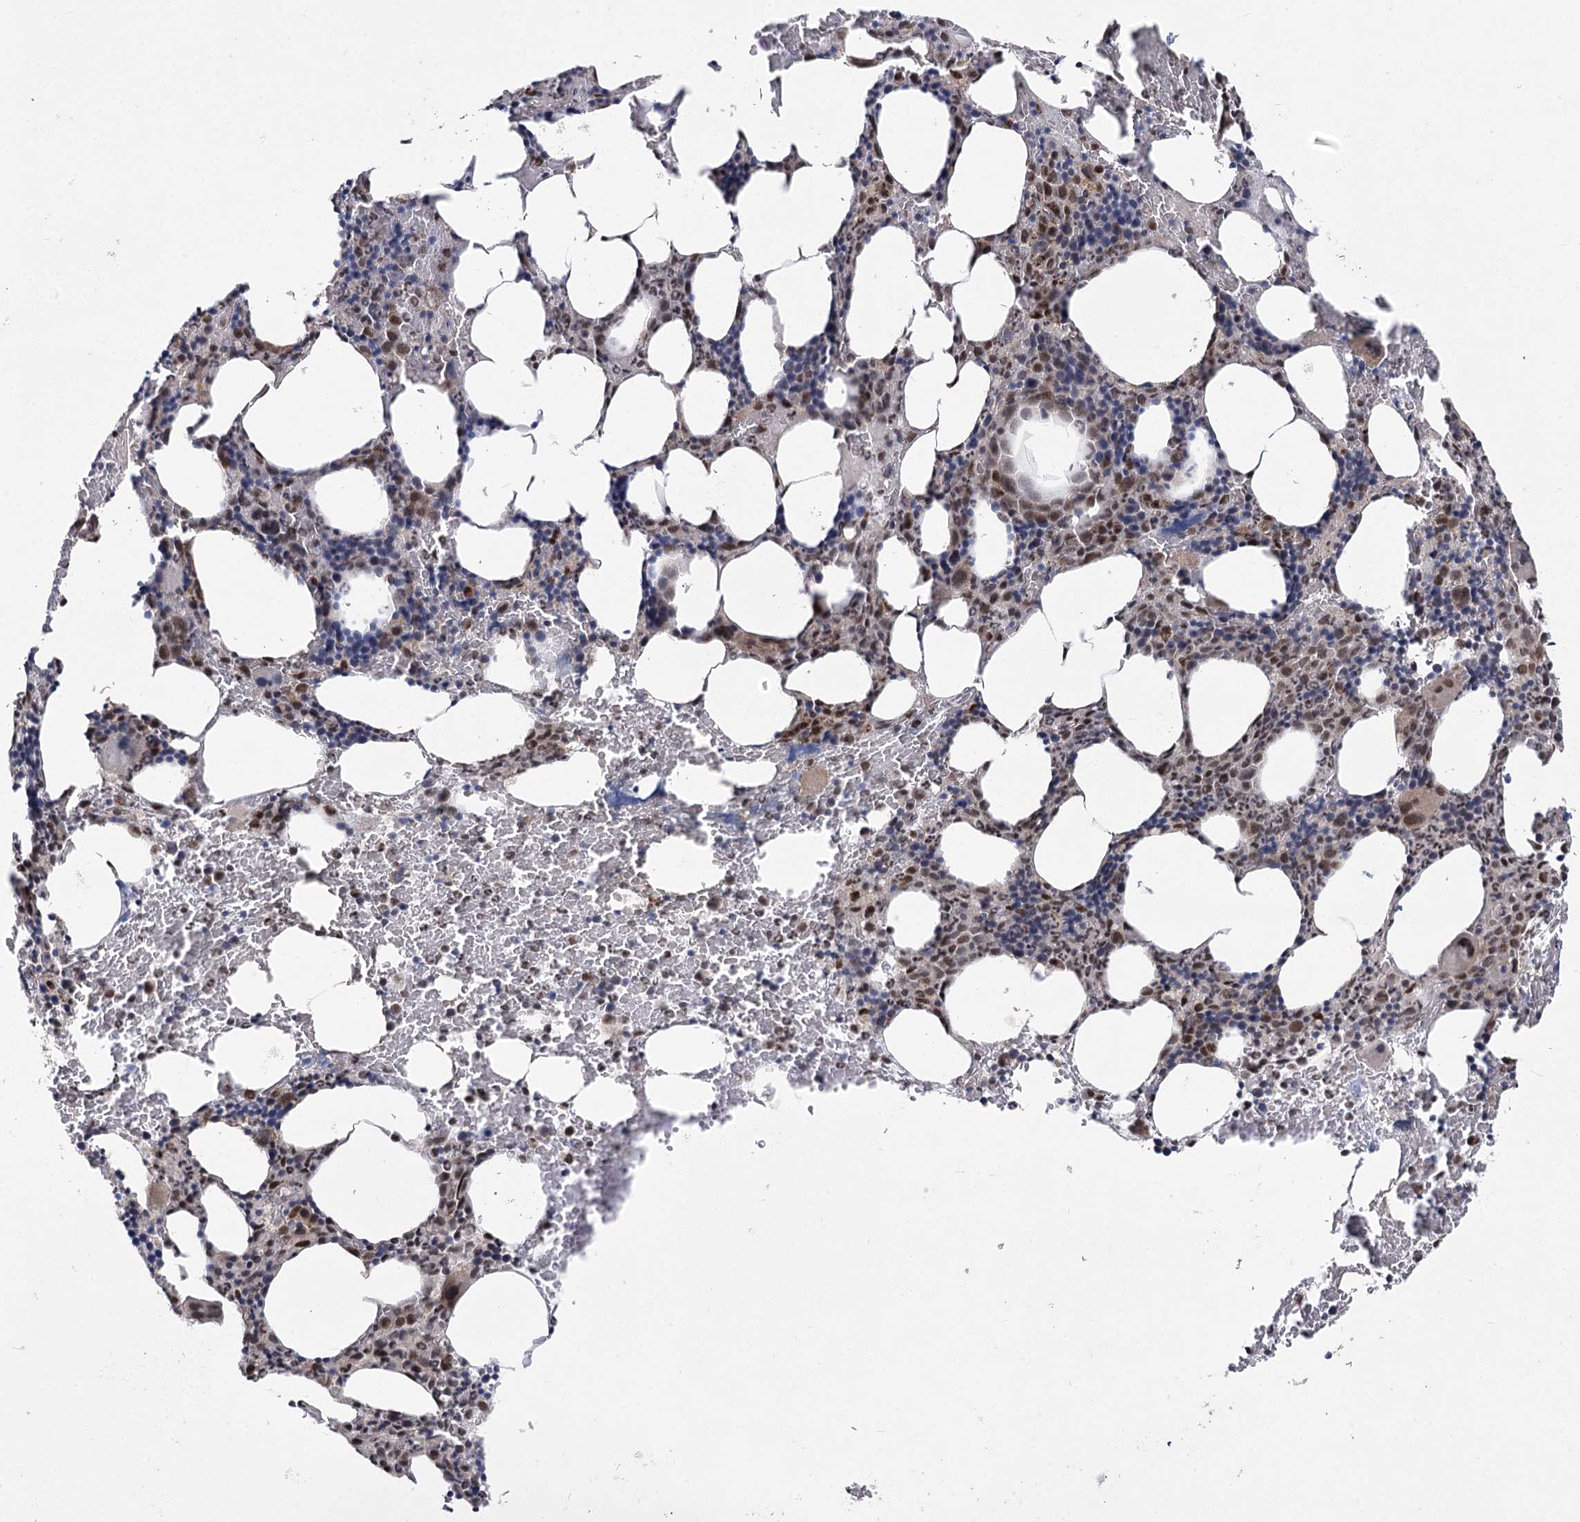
{"staining": {"intensity": "moderate", "quantity": "25%-75%", "location": "nuclear"}, "tissue": "bone marrow", "cell_type": "Hematopoietic cells", "image_type": "normal", "snomed": [{"axis": "morphology", "description": "Normal tissue, NOS"}, {"axis": "topography", "description": "Bone marrow"}], "caption": "Immunohistochemical staining of normal human bone marrow displays moderate nuclear protein positivity in approximately 25%-75% of hematopoietic cells.", "gene": "SLC4A1AP", "patient": {"sex": "male", "age": 62}}